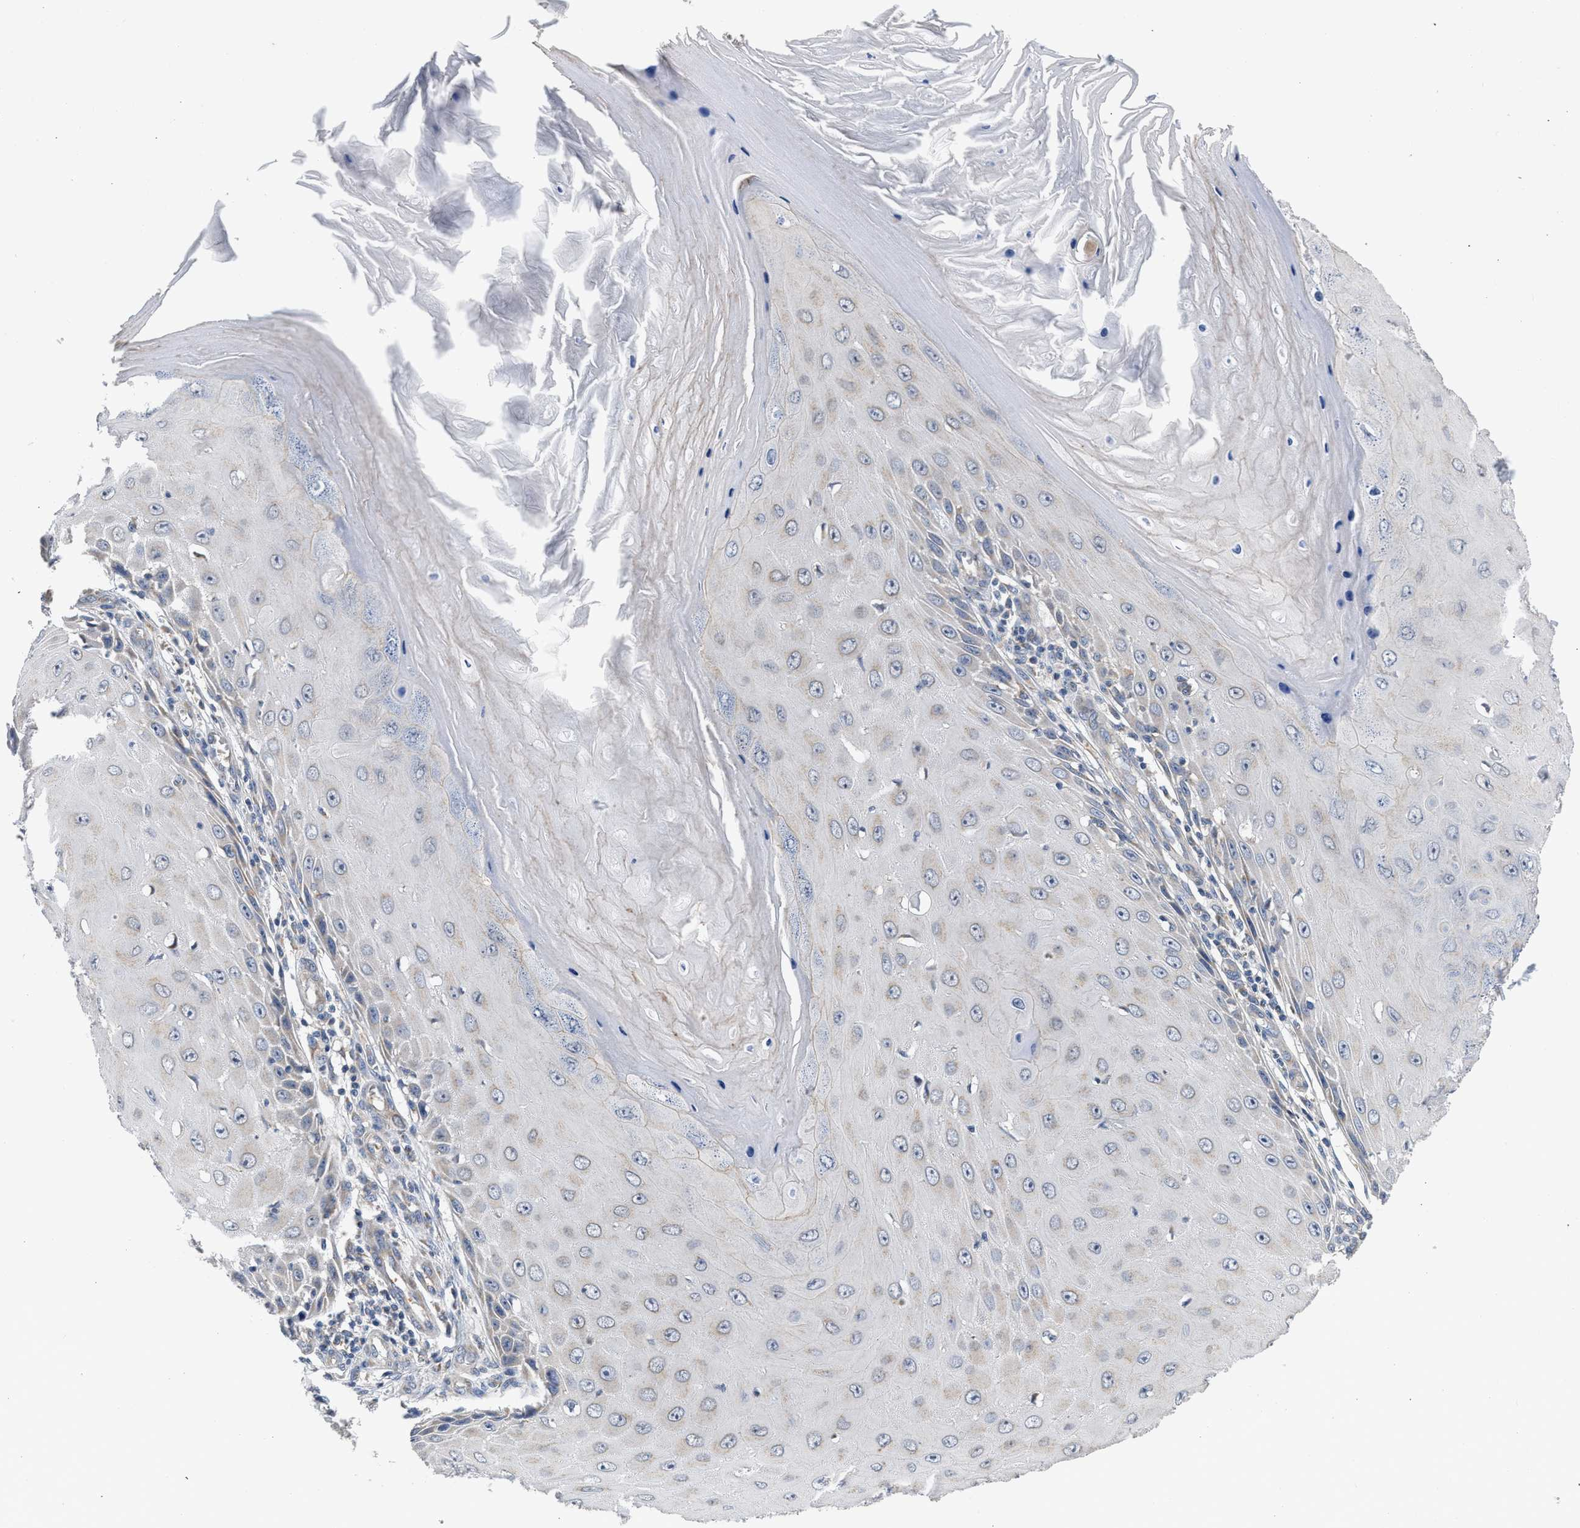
{"staining": {"intensity": "negative", "quantity": "none", "location": "none"}, "tissue": "skin cancer", "cell_type": "Tumor cells", "image_type": "cancer", "snomed": [{"axis": "morphology", "description": "Squamous cell carcinoma, NOS"}, {"axis": "topography", "description": "Skin"}], "caption": "Immunohistochemistry histopathology image of neoplastic tissue: human squamous cell carcinoma (skin) stained with DAB (3,3'-diaminobenzidine) demonstrates no significant protein expression in tumor cells.", "gene": "PIM1", "patient": {"sex": "female", "age": 73}}